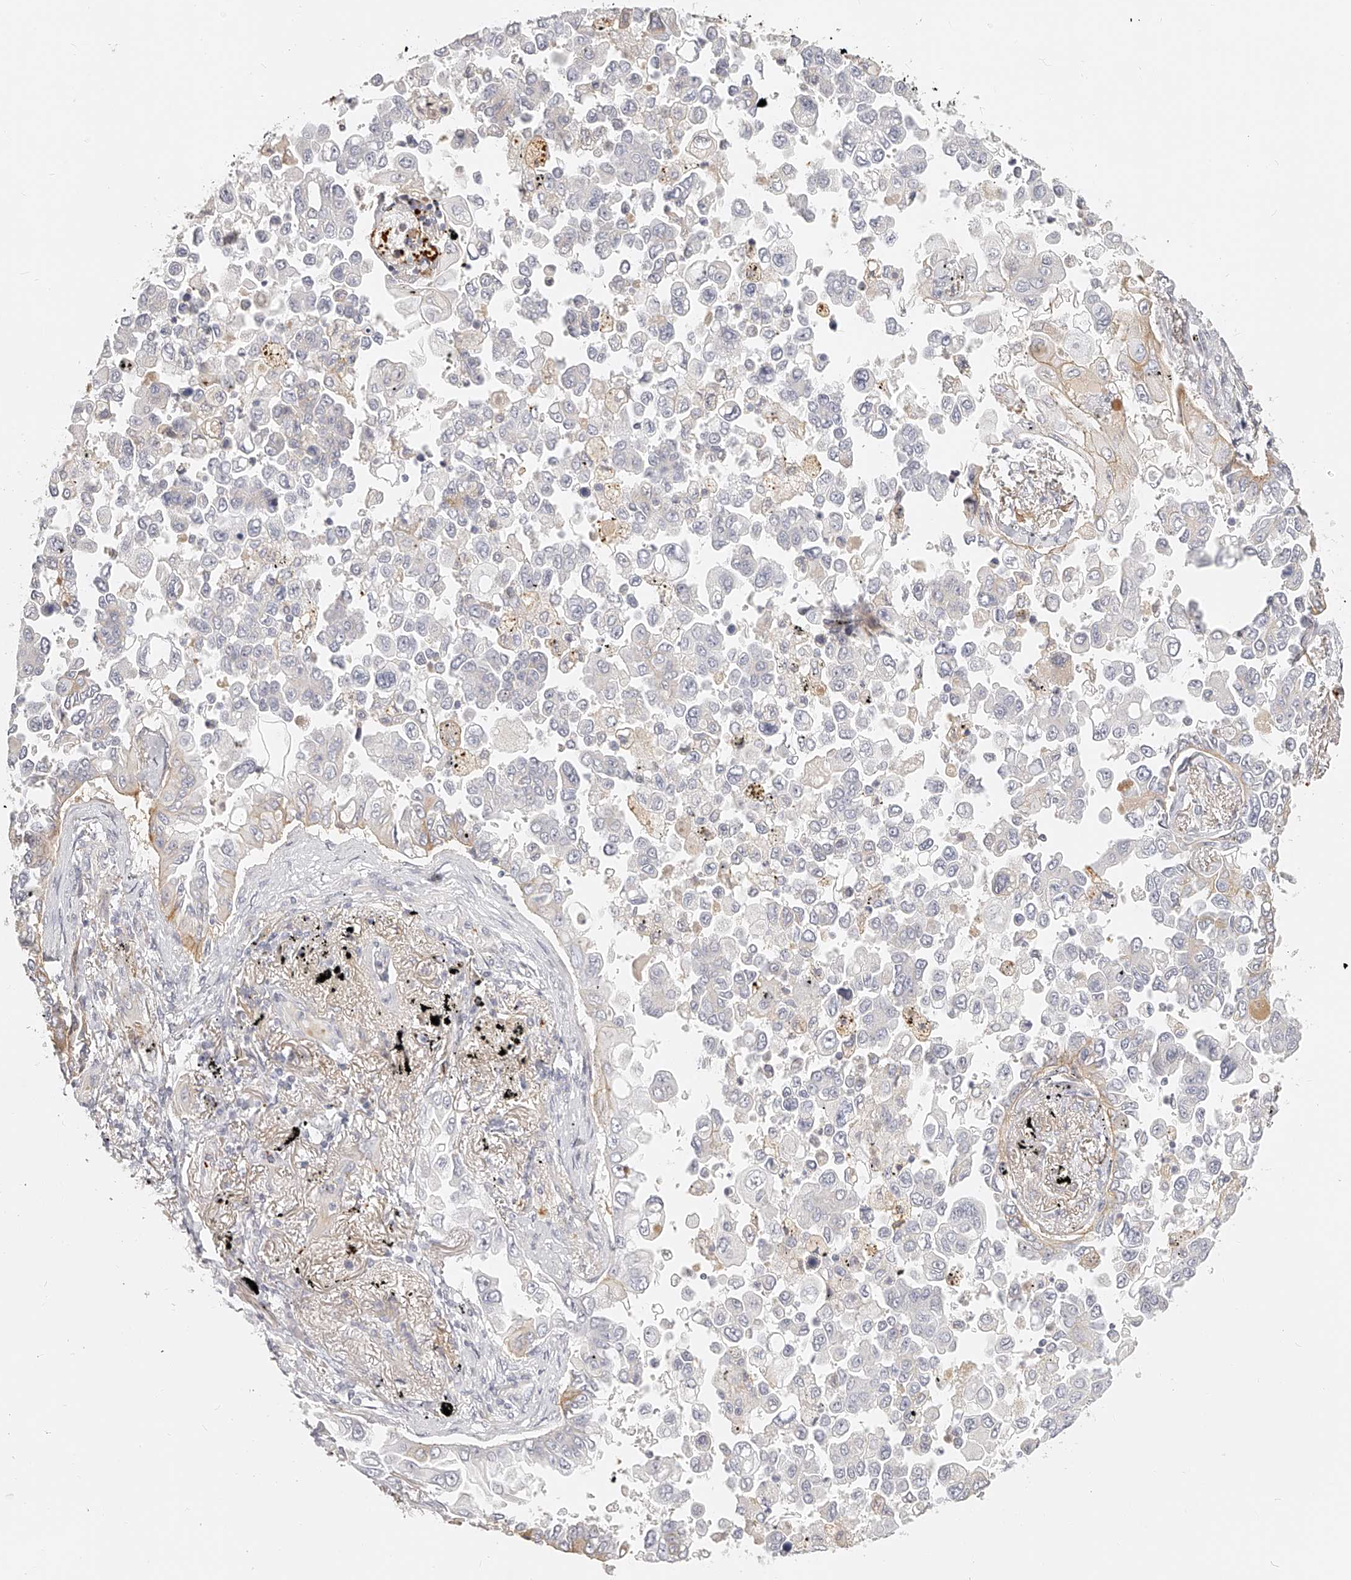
{"staining": {"intensity": "negative", "quantity": "none", "location": "none"}, "tissue": "lung cancer", "cell_type": "Tumor cells", "image_type": "cancer", "snomed": [{"axis": "morphology", "description": "Adenocarcinoma, NOS"}, {"axis": "topography", "description": "Lung"}], "caption": "Immunohistochemistry (IHC) histopathology image of neoplastic tissue: lung adenocarcinoma stained with DAB reveals no significant protein expression in tumor cells.", "gene": "ITGB3", "patient": {"sex": "female", "age": 67}}